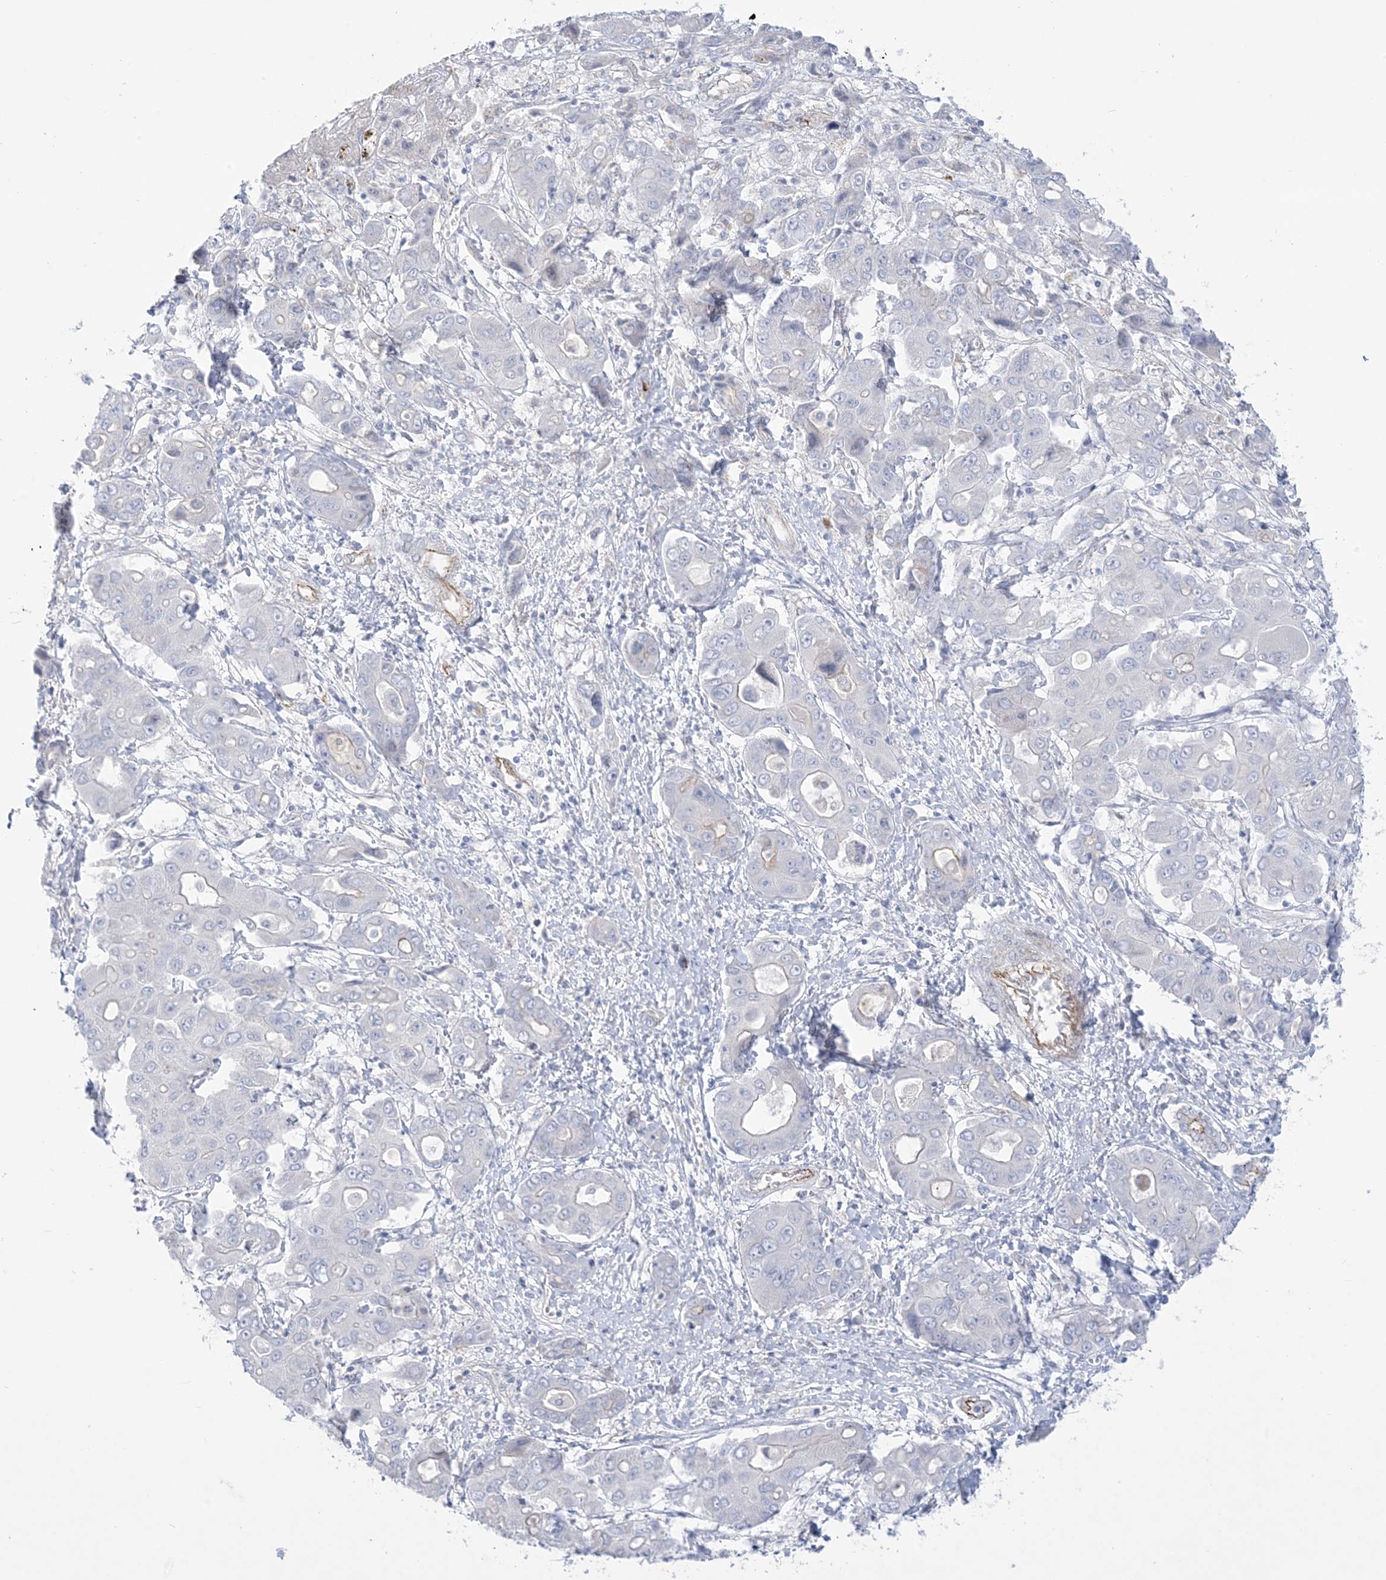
{"staining": {"intensity": "negative", "quantity": "none", "location": "none"}, "tissue": "liver cancer", "cell_type": "Tumor cells", "image_type": "cancer", "snomed": [{"axis": "morphology", "description": "Cholangiocarcinoma"}, {"axis": "topography", "description": "Liver"}], "caption": "This is a image of immunohistochemistry staining of liver cancer (cholangiocarcinoma), which shows no positivity in tumor cells. (DAB (3,3'-diaminobenzidine) immunohistochemistry visualized using brightfield microscopy, high magnification).", "gene": "B3GNT7", "patient": {"sex": "male", "age": 67}}